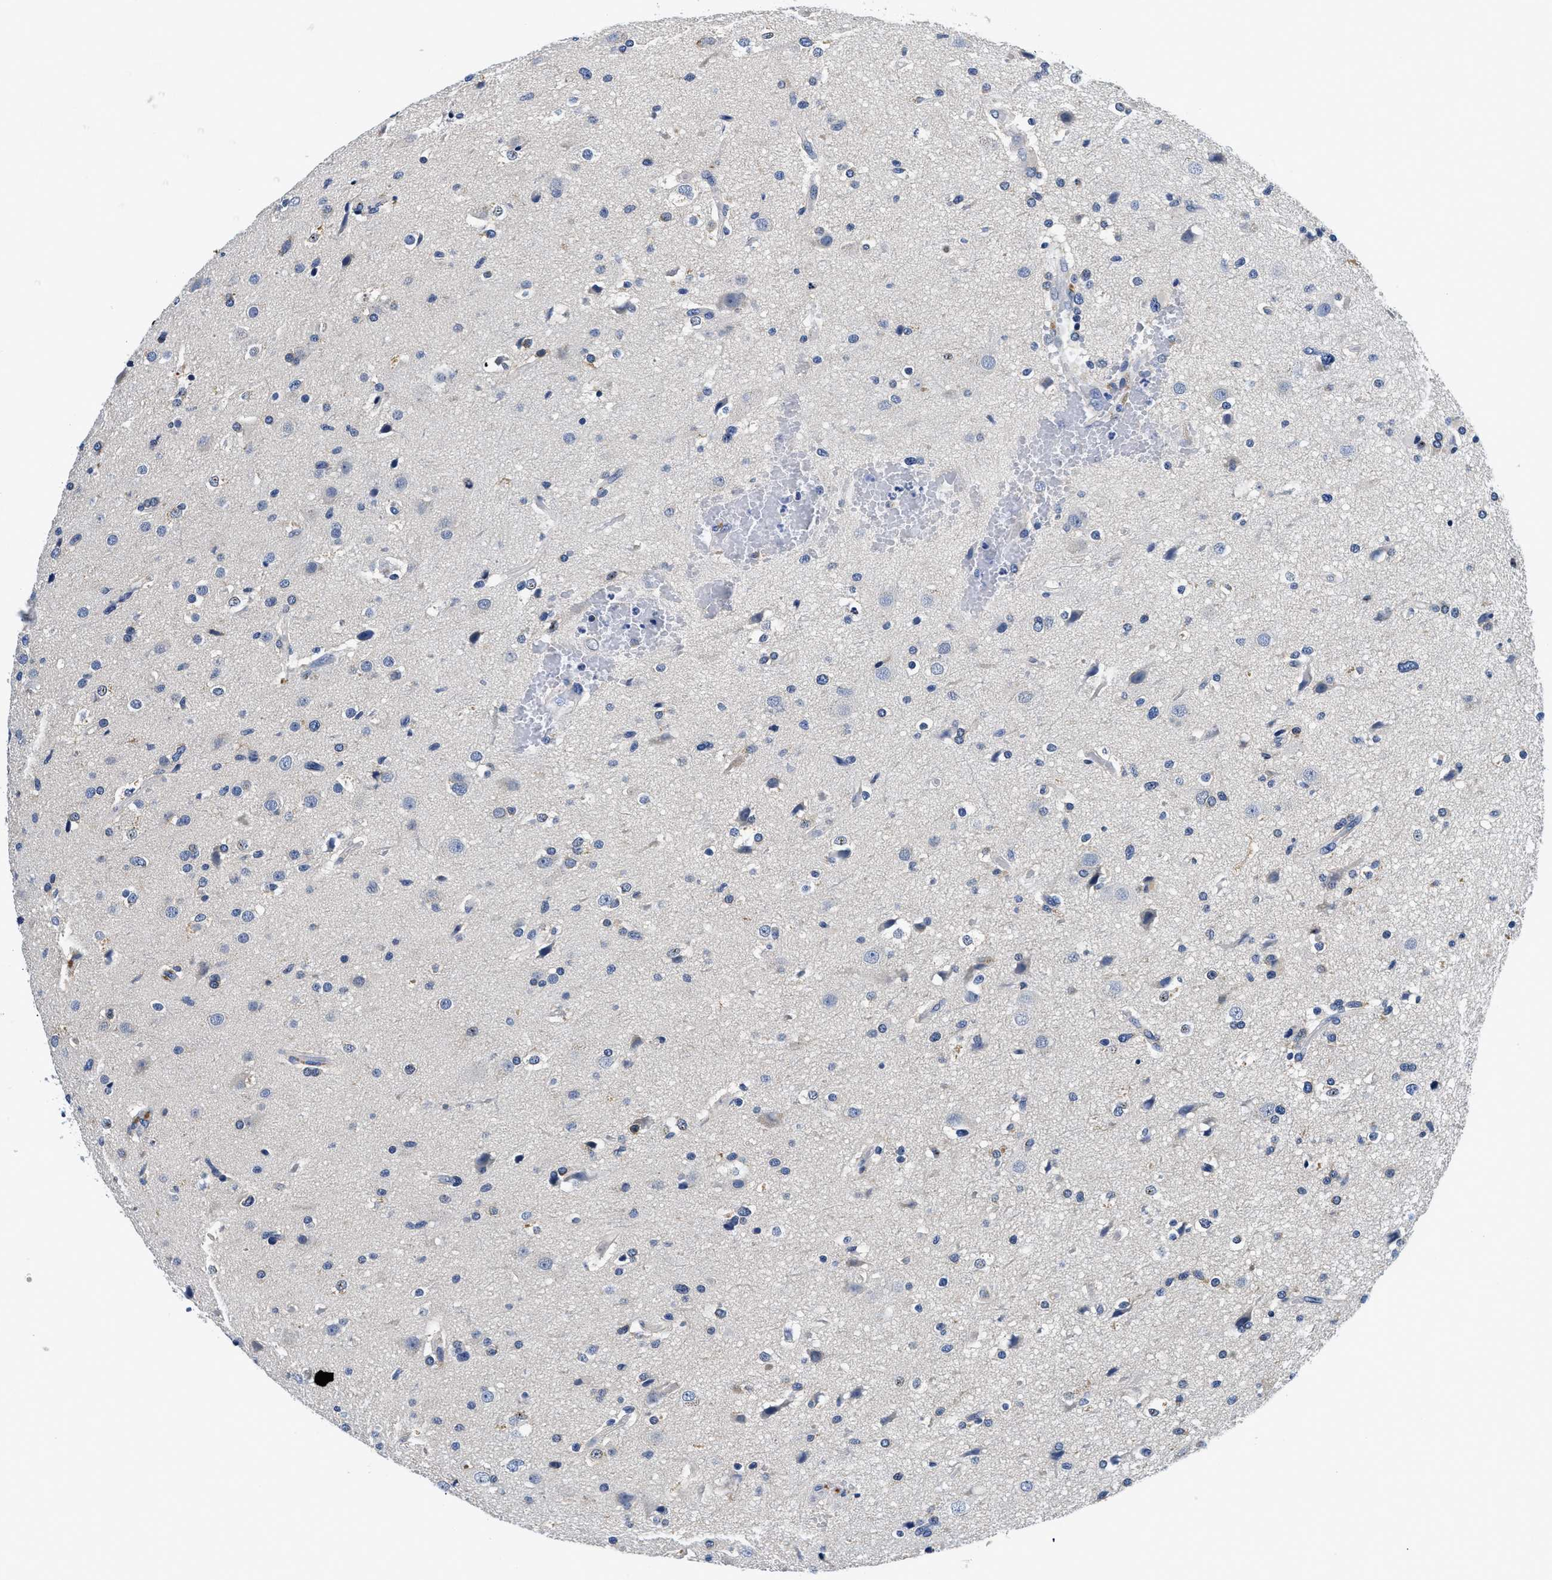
{"staining": {"intensity": "weak", "quantity": "<25%", "location": "cytoplasmic/membranous"}, "tissue": "glioma", "cell_type": "Tumor cells", "image_type": "cancer", "snomed": [{"axis": "morphology", "description": "Glioma, malignant, High grade"}, {"axis": "topography", "description": "Brain"}], "caption": "A high-resolution micrograph shows immunohistochemistry (IHC) staining of high-grade glioma (malignant), which displays no significant staining in tumor cells.", "gene": "MEA1", "patient": {"sex": "male", "age": 33}}